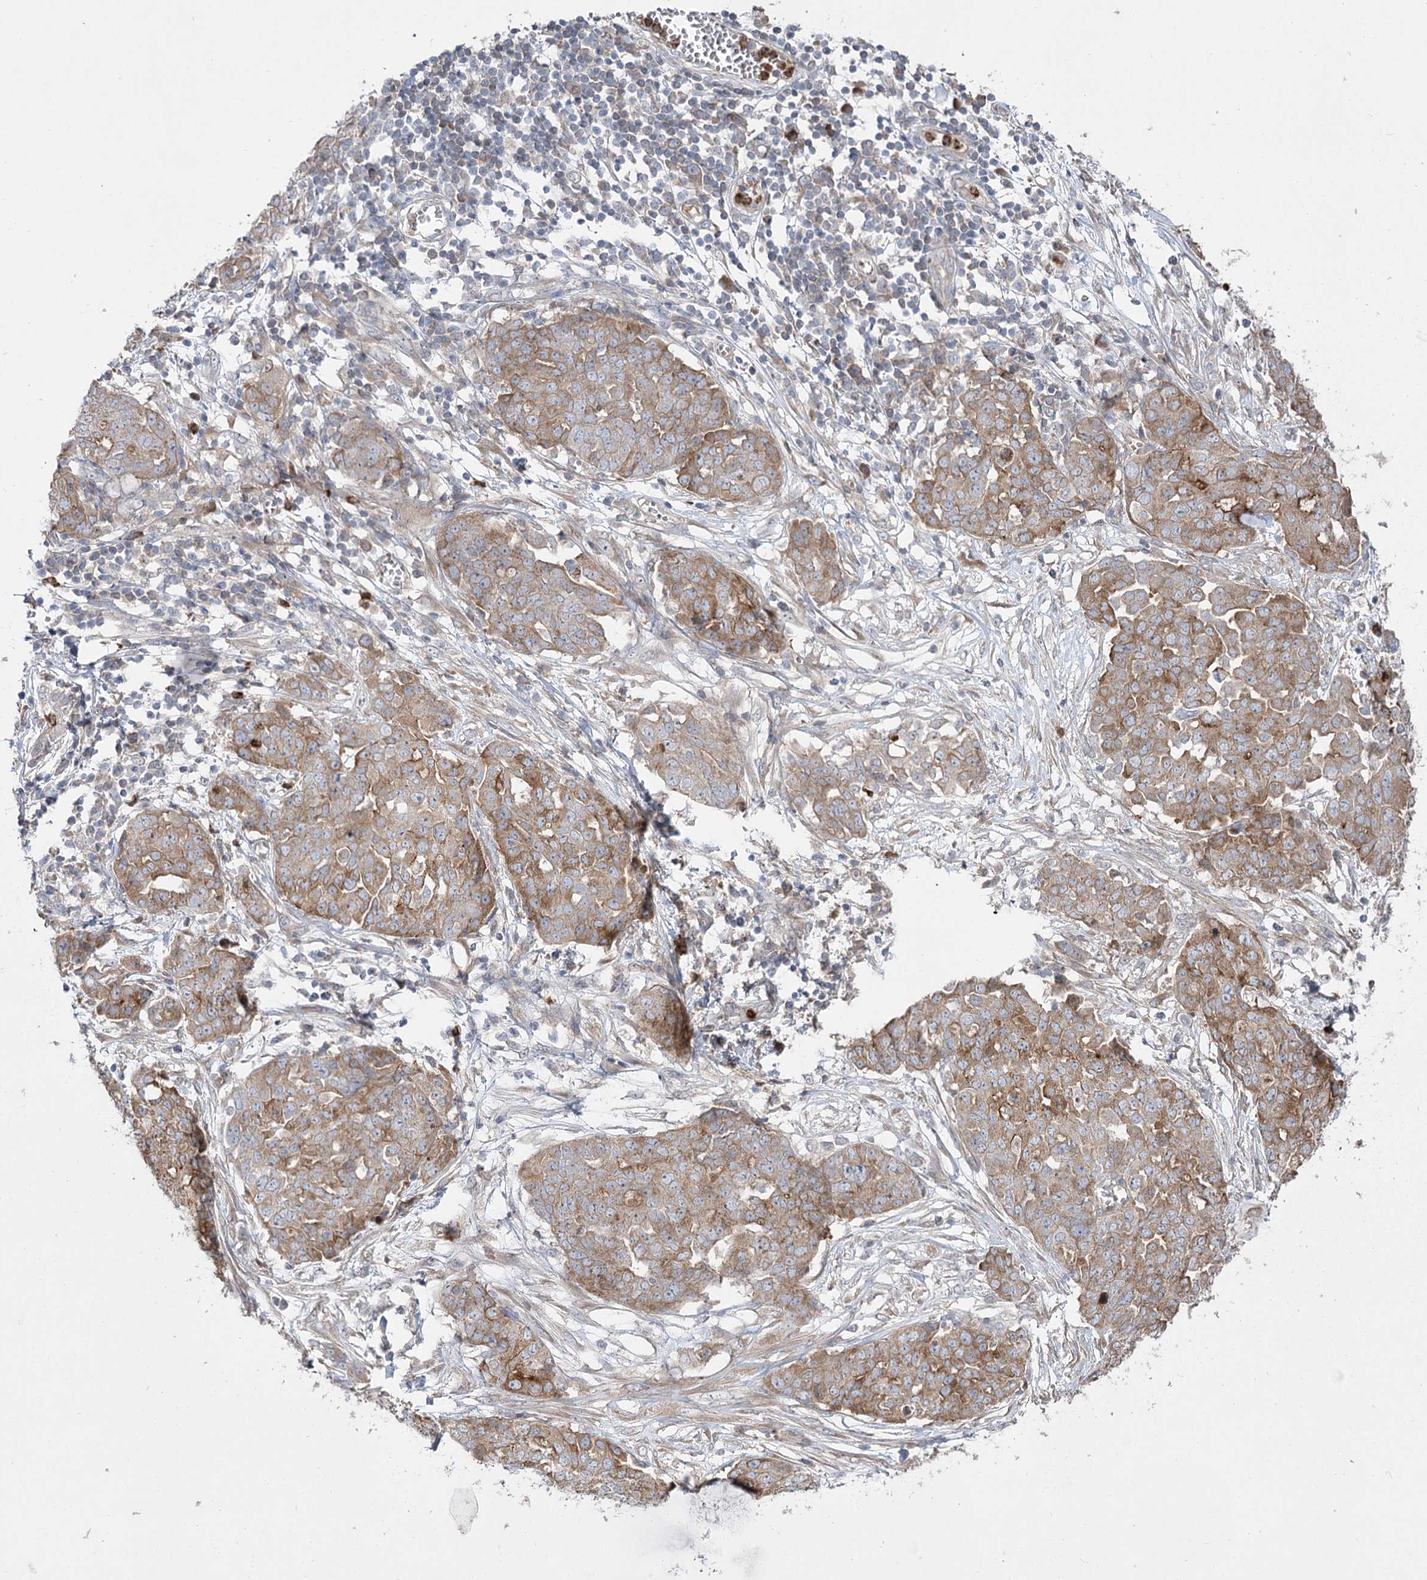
{"staining": {"intensity": "moderate", "quantity": ">75%", "location": "cytoplasmic/membranous"}, "tissue": "ovarian cancer", "cell_type": "Tumor cells", "image_type": "cancer", "snomed": [{"axis": "morphology", "description": "Cystadenocarcinoma, serous, NOS"}, {"axis": "topography", "description": "Soft tissue"}, {"axis": "topography", "description": "Ovary"}], "caption": "High-magnification brightfield microscopy of ovarian cancer stained with DAB (brown) and counterstained with hematoxylin (blue). tumor cells exhibit moderate cytoplasmic/membranous expression is appreciated in approximately>75% of cells.", "gene": "PLEKHA5", "patient": {"sex": "female", "age": 57}}